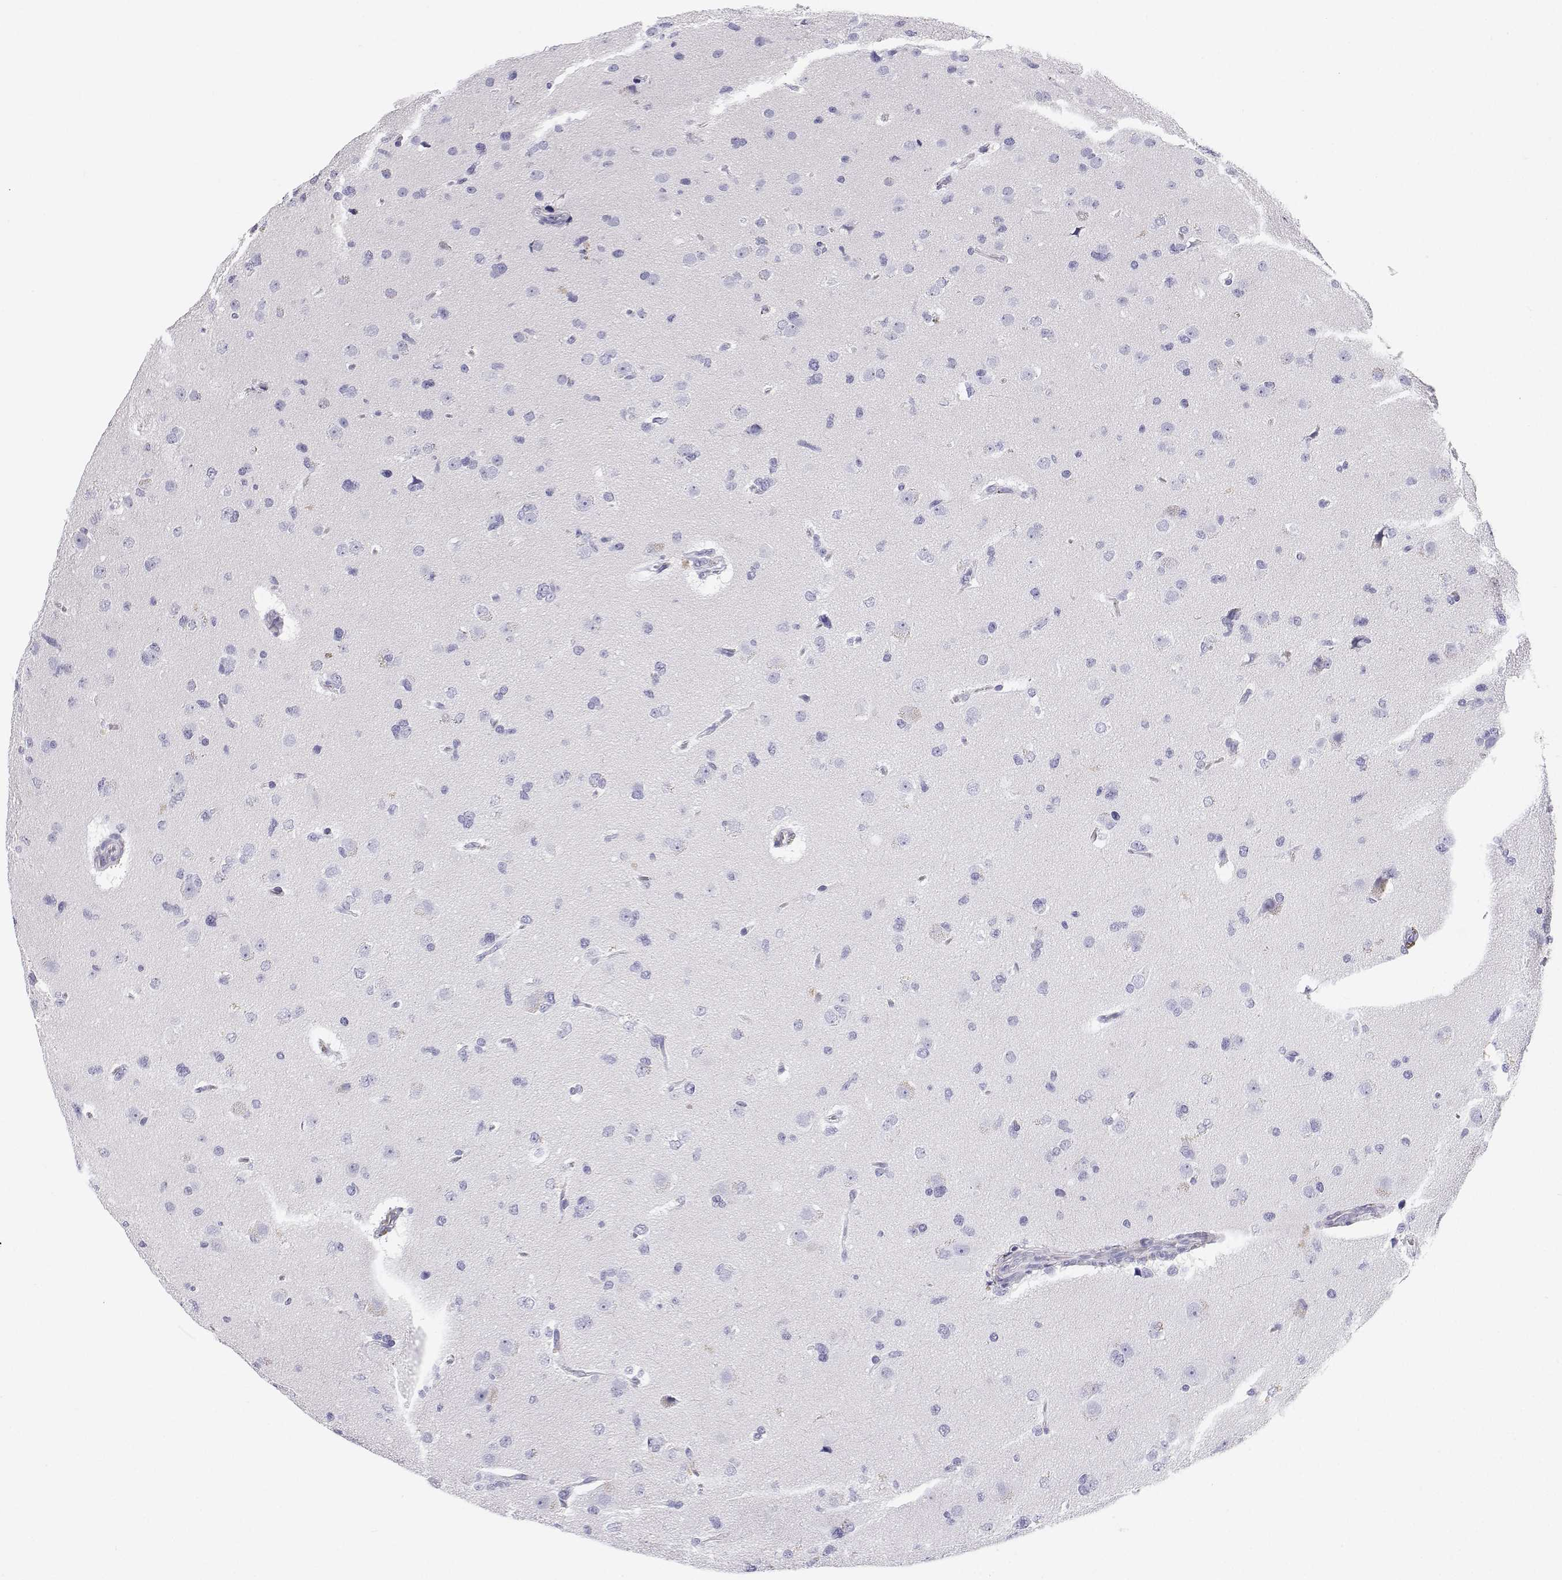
{"staining": {"intensity": "negative", "quantity": "none", "location": "none"}, "tissue": "glioma", "cell_type": "Tumor cells", "image_type": "cancer", "snomed": [{"axis": "morphology", "description": "Glioma, malignant, Low grade"}, {"axis": "topography", "description": "Brain"}], "caption": "An image of malignant glioma (low-grade) stained for a protein exhibits no brown staining in tumor cells.", "gene": "BHMT", "patient": {"sex": "female", "age": 55}}